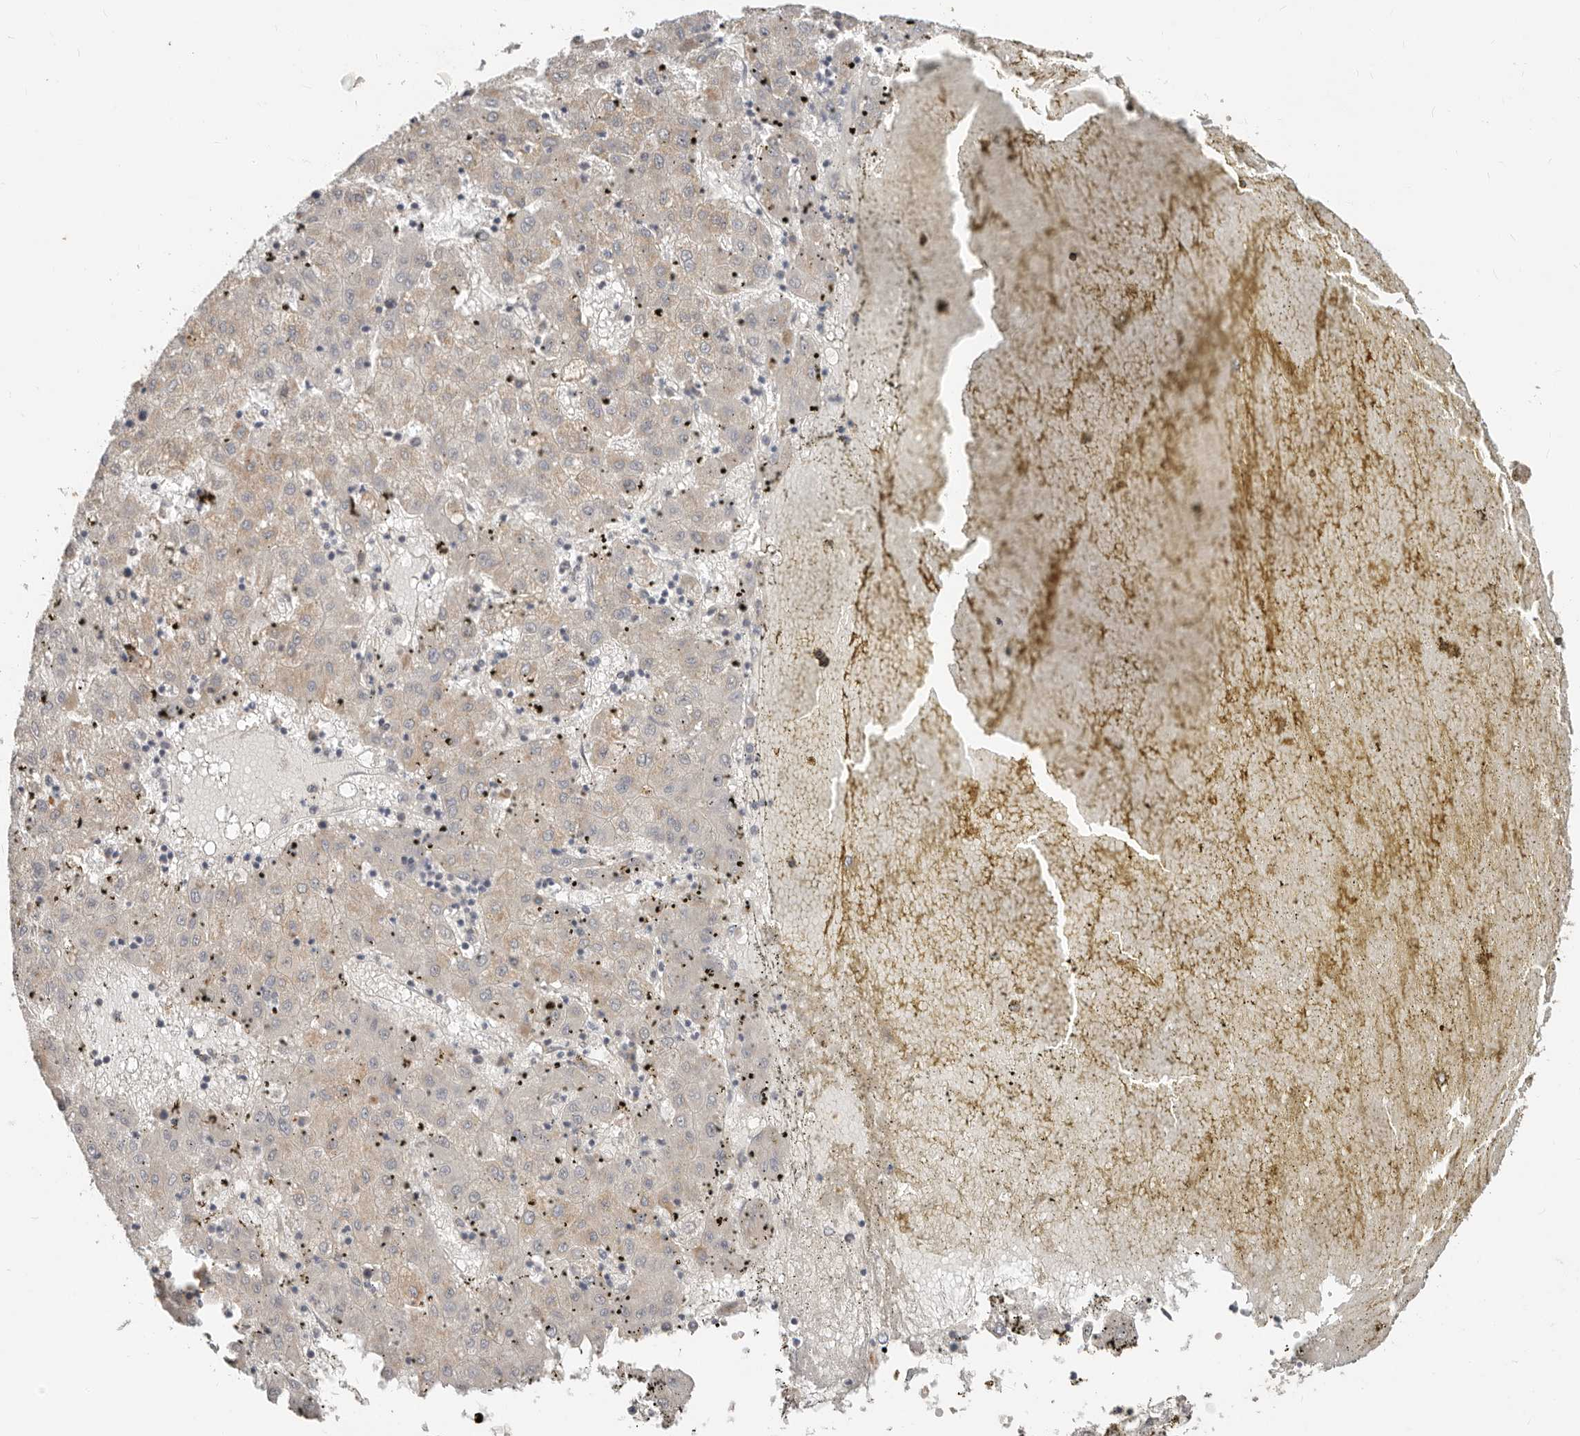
{"staining": {"intensity": "weak", "quantity": "<25%", "location": "cytoplasmic/membranous"}, "tissue": "liver cancer", "cell_type": "Tumor cells", "image_type": "cancer", "snomed": [{"axis": "morphology", "description": "Carcinoma, Hepatocellular, NOS"}, {"axis": "topography", "description": "Liver"}], "caption": "DAB immunohistochemical staining of human liver hepatocellular carcinoma shows no significant positivity in tumor cells.", "gene": "MTFR2", "patient": {"sex": "male", "age": 72}}